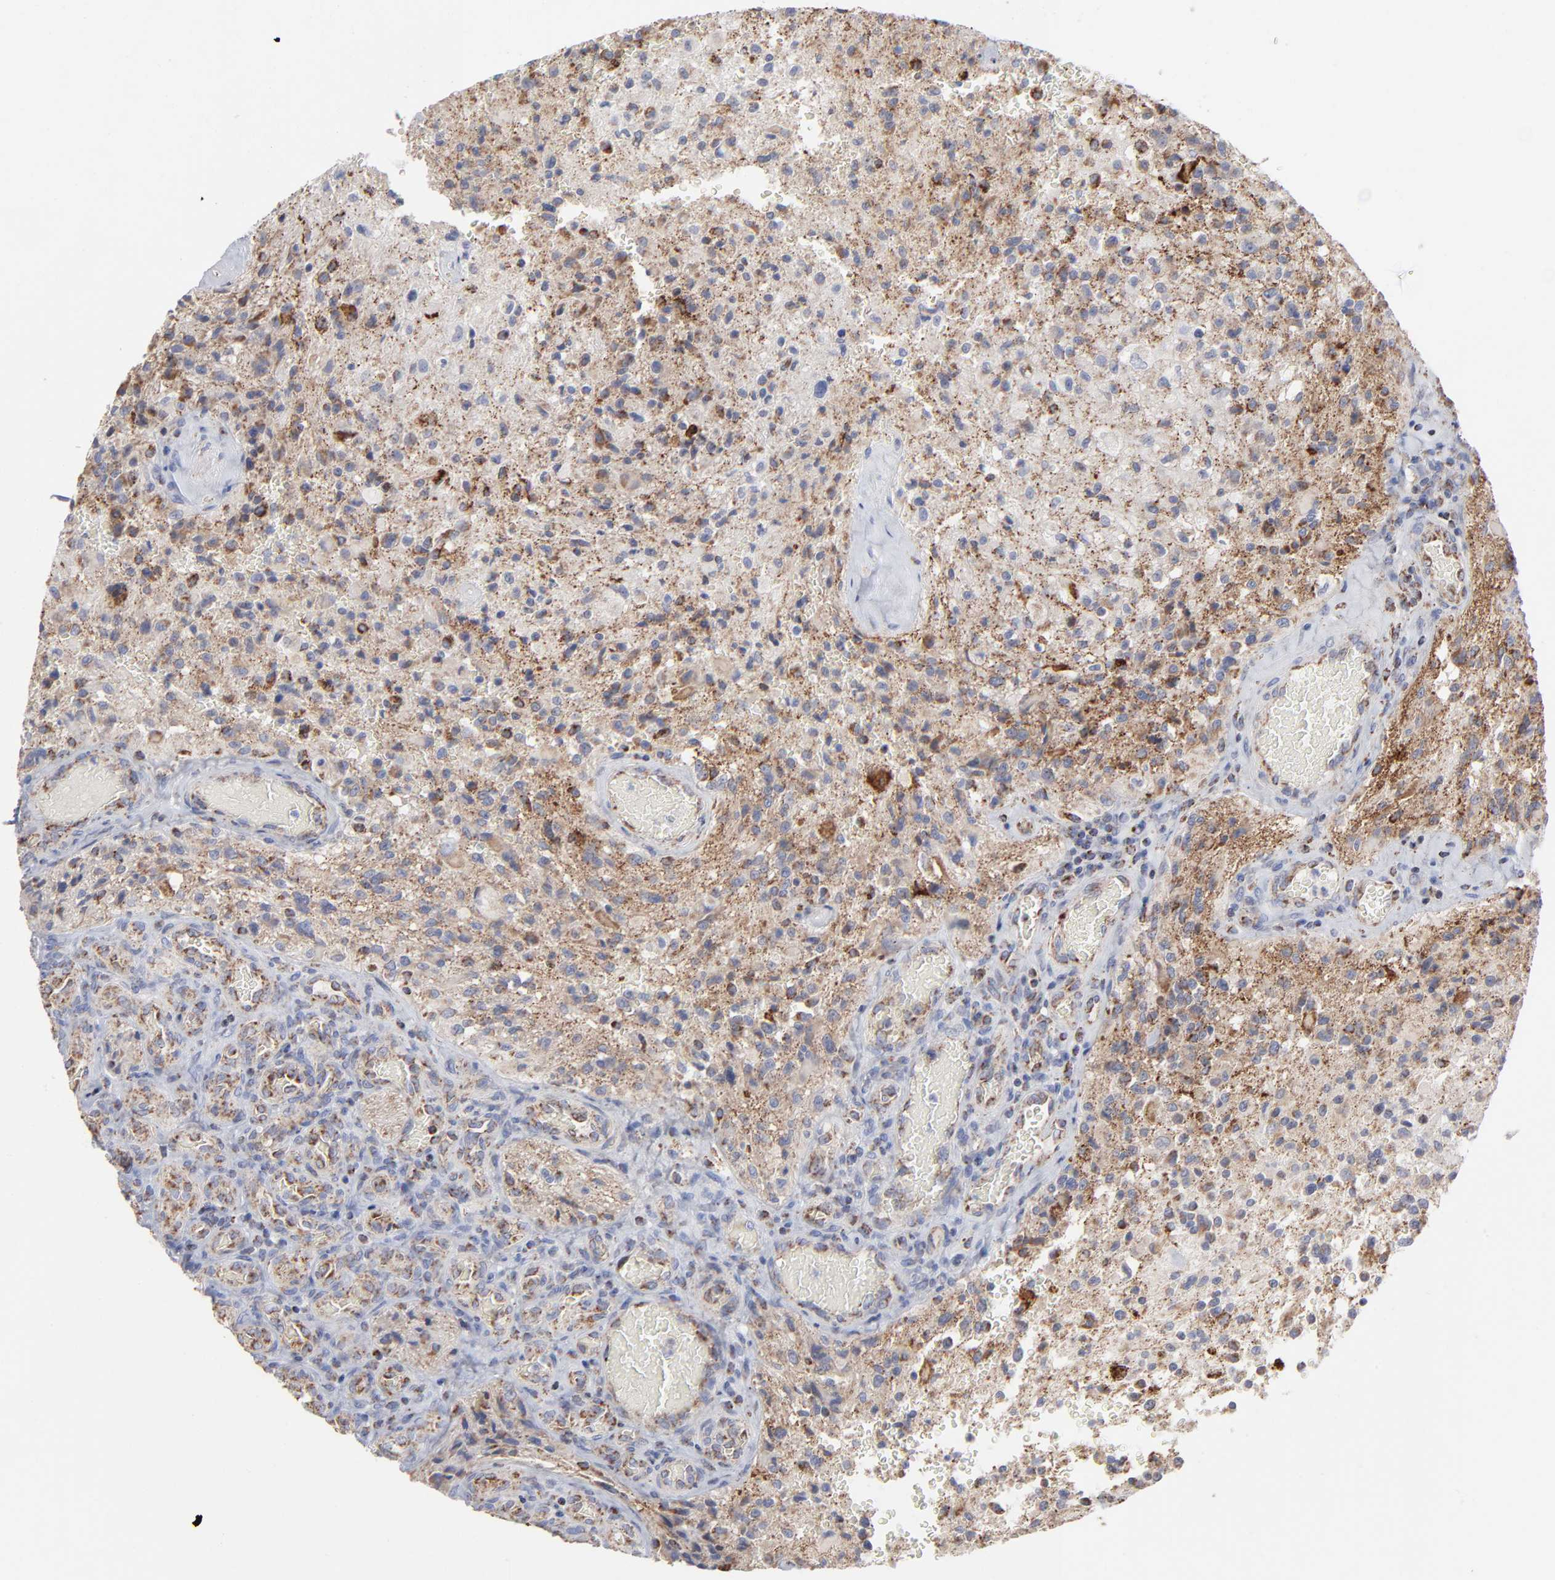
{"staining": {"intensity": "moderate", "quantity": "25%-75%", "location": "cytoplasmic/membranous"}, "tissue": "glioma", "cell_type": "Tumor cells", "image_type": "cancer", "snomed": [{"axis": "morphology", "description": "Normal tissue, NOS"}, {"axis": "morphology", "description": "Glioma, malignant, High grade"}, {"axis": "topography", "description": "Cerebral cortex"}], "caption": "Malignant glioma (high-grade) stained for a protein demonstrates moderate cytoplasmic/membranous positivity in tumor cells. (IHC, brightfield microscopy, high magnification).", "gene": "ASB3", "patient": {"sex": "male", "age": 56}}